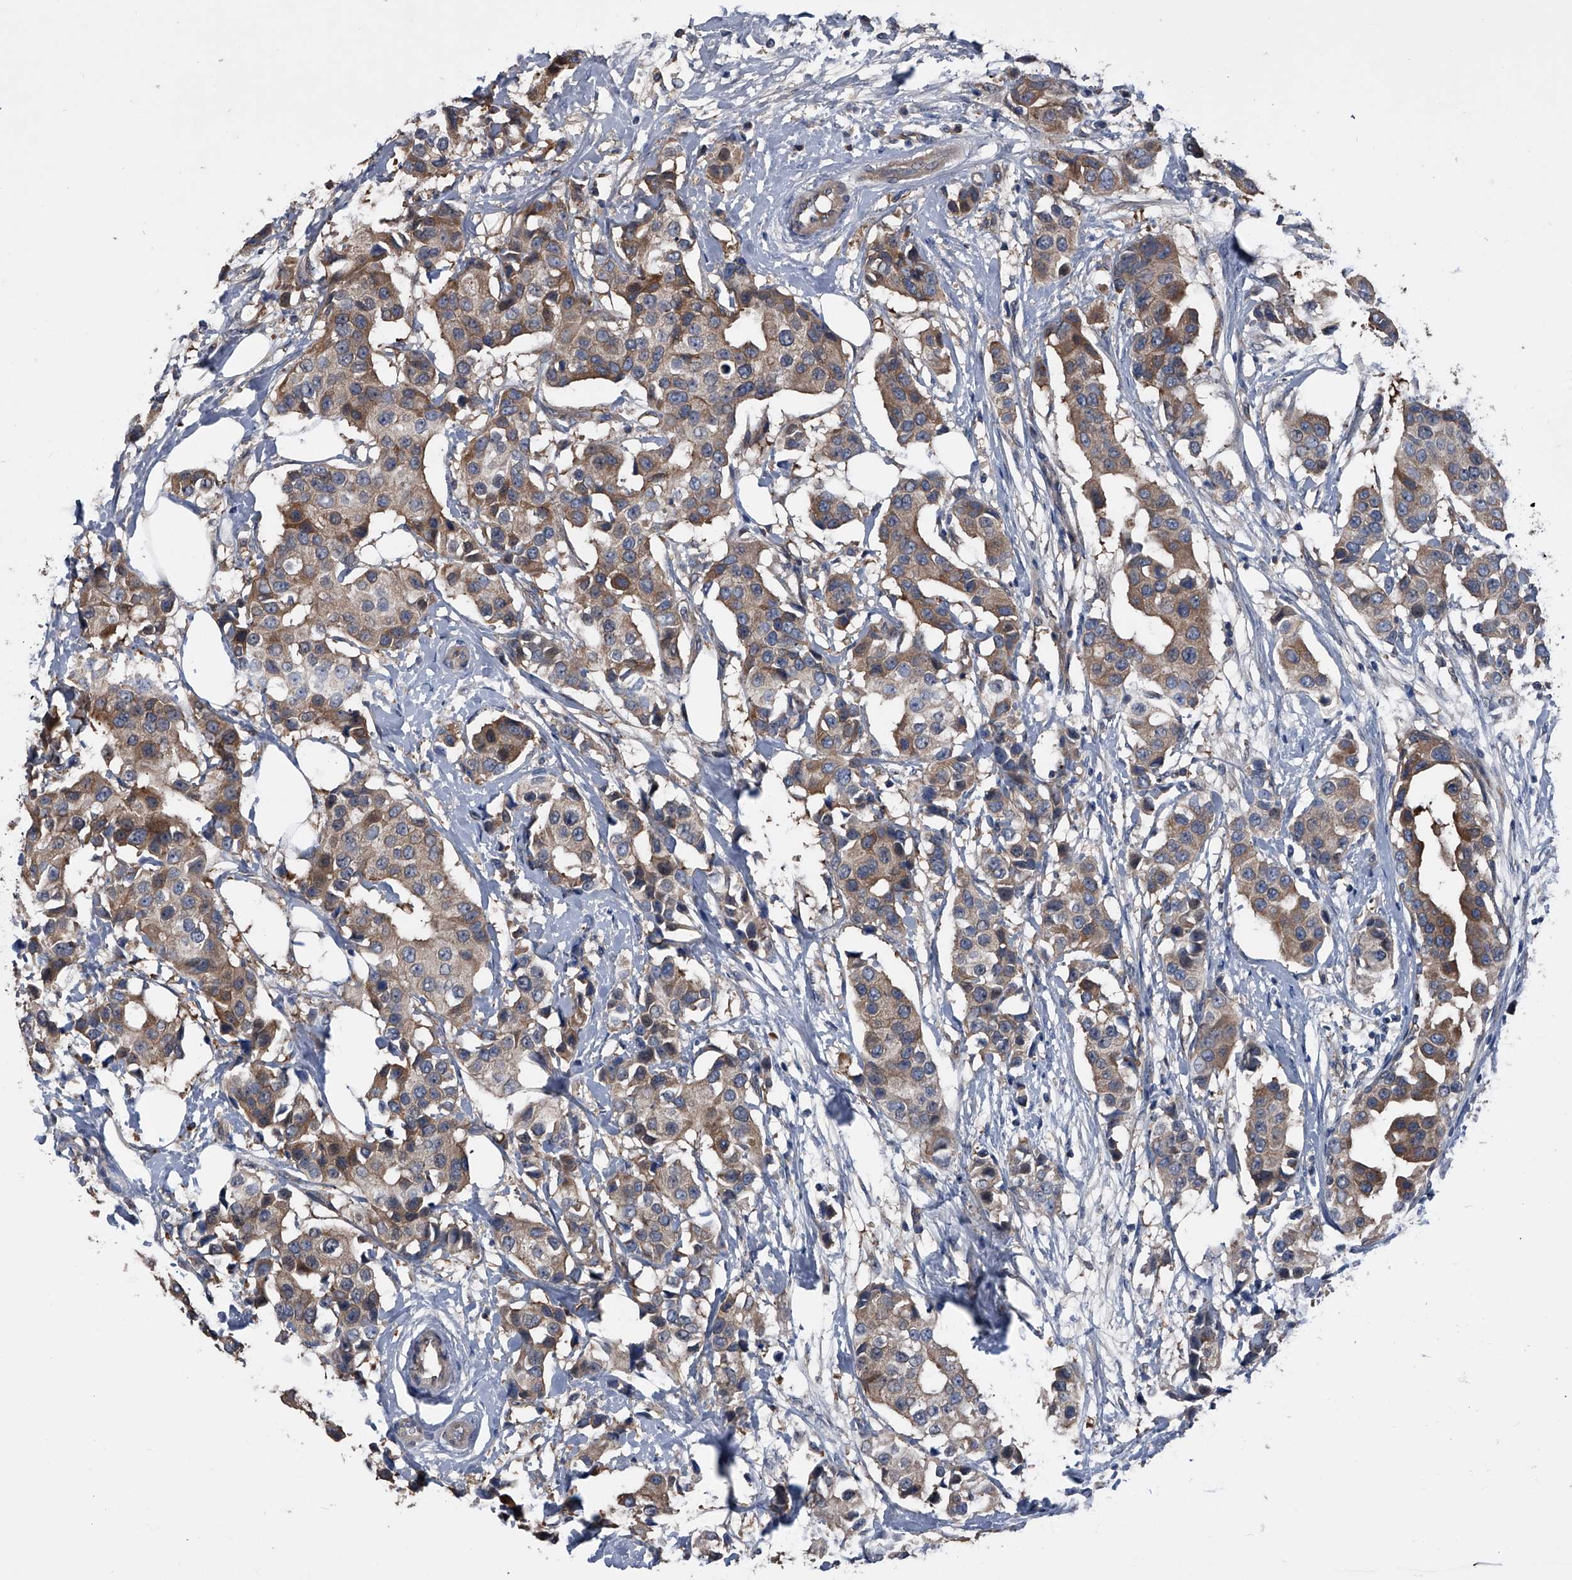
{"staining": {"intensity": "moderate", "quantity": ">75%", "location": "cytoplasmic/membranous"}, "tissue": "breast cancer", "cell_type": "Tumor cells", "image_type": "cancer", "snomed": [{"axis": "morphology", "description": "Normal tissue, NOS"}, {"axis": "morphology", "description": "Duct carcinoma"}, {"axis": "topography", "description": "Breast"}], "caption": "Protein expression analysis of breast cancer (infiltrating ductal carcinoma) reveals moderate cytoplasmic/membranous positivity in approximately >75% of tumor cells.", "gene": "KIF13A", "patient": {"sex": "female", "age": 39}}